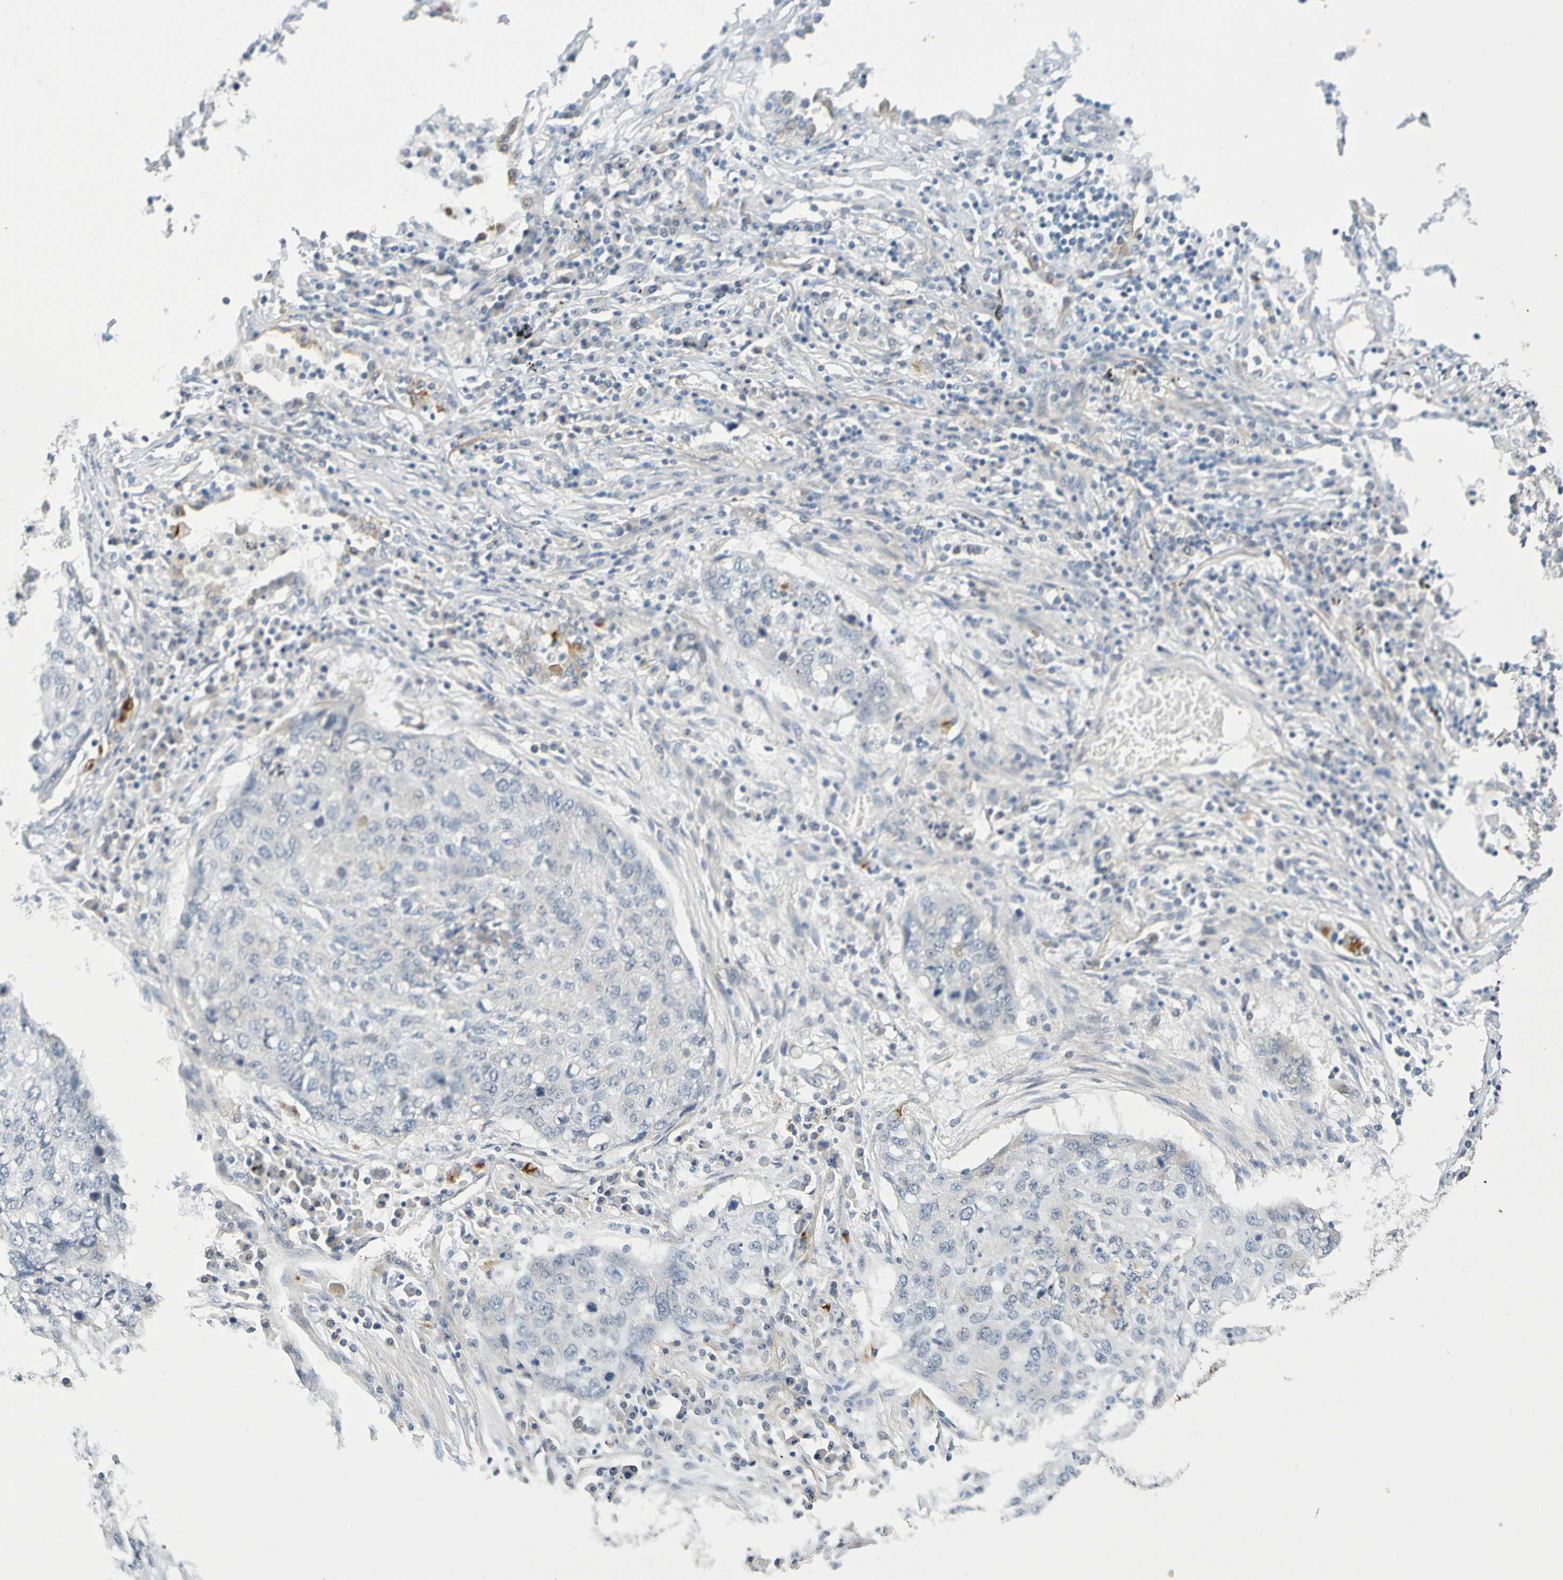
{"staining": {"intensity": "negative", "quantity": "none", "location": "none"}, "tissue": "lung cancer", "cell_type": "Tumor cells", "image_type": "cancer", "snomed": [{"axis": "morphology", "description": "Squamous cell carcinoma, NOS"}, {"axis": "topography", "description": "Lung"}], "caption": "The immunohistochemistry micrograph has no significant expression in tumor cells of squamous cell carcinoma (lung) tissue.", "gene": "IL10", "patient": {"sex": "female", "age": 63}}